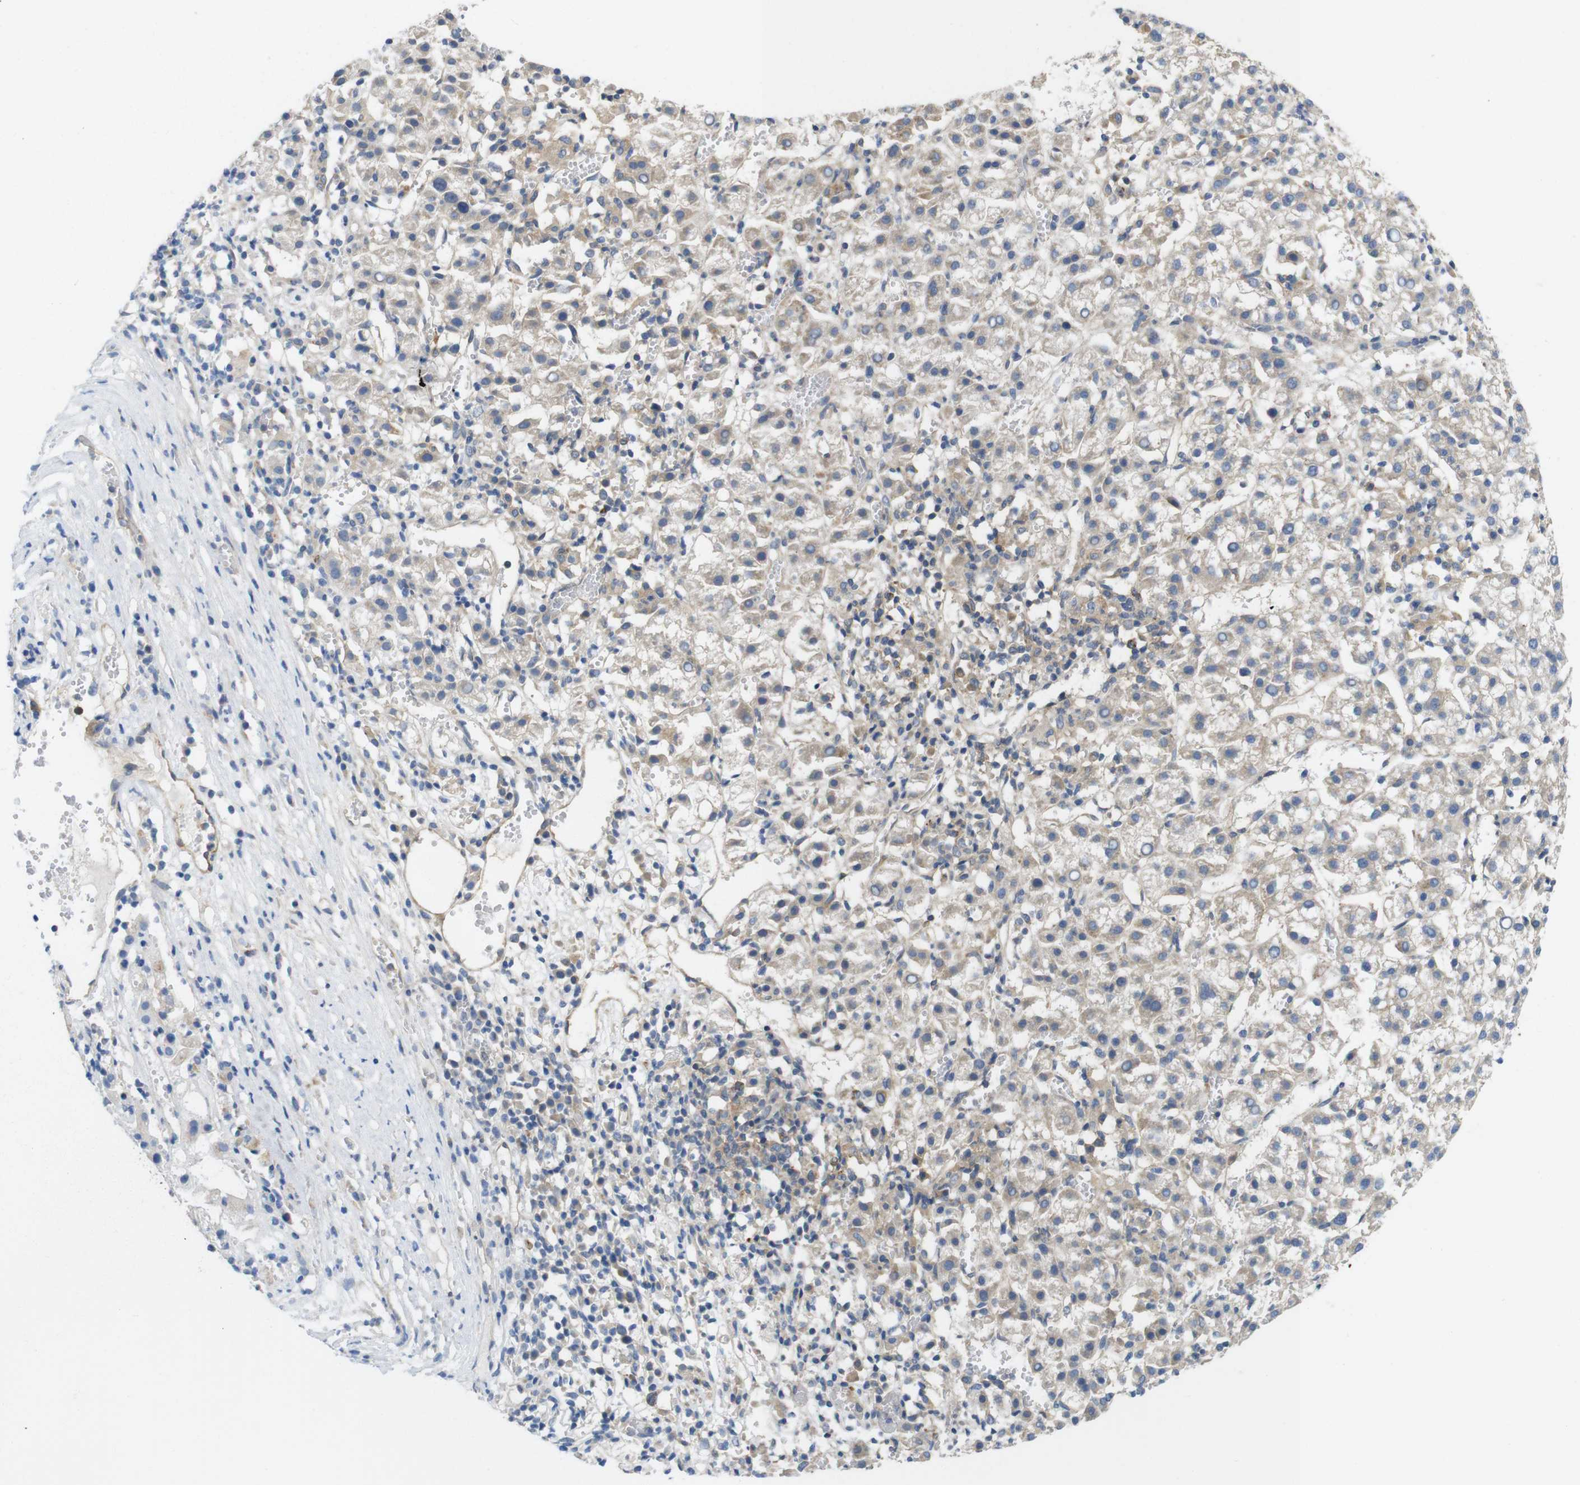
{"staining": {"intensity": "weak", "quantity": "25%-75%", "location": "cytoplasmic/membranous"}, "tissue": "liver cancer", "cell_type": "Tumor cells", "image_type": "cancer", "snomed": [{"axis": "morphology", "description": "Carcinoma, Hepatocellular, NOS"}, {"axis": "topography", "description": "Liver"}], "caption": "An immunohistochemistry (IHC) image of tumor tissue is shown. Protein staining in brown highlights weak cytoplasmic/membranous positivity in liver cancer (hepatocellular carcinoma) within tumor cells.", "gene": "ZDHHC5", "patient": {"sex": "female", "age": 58}}